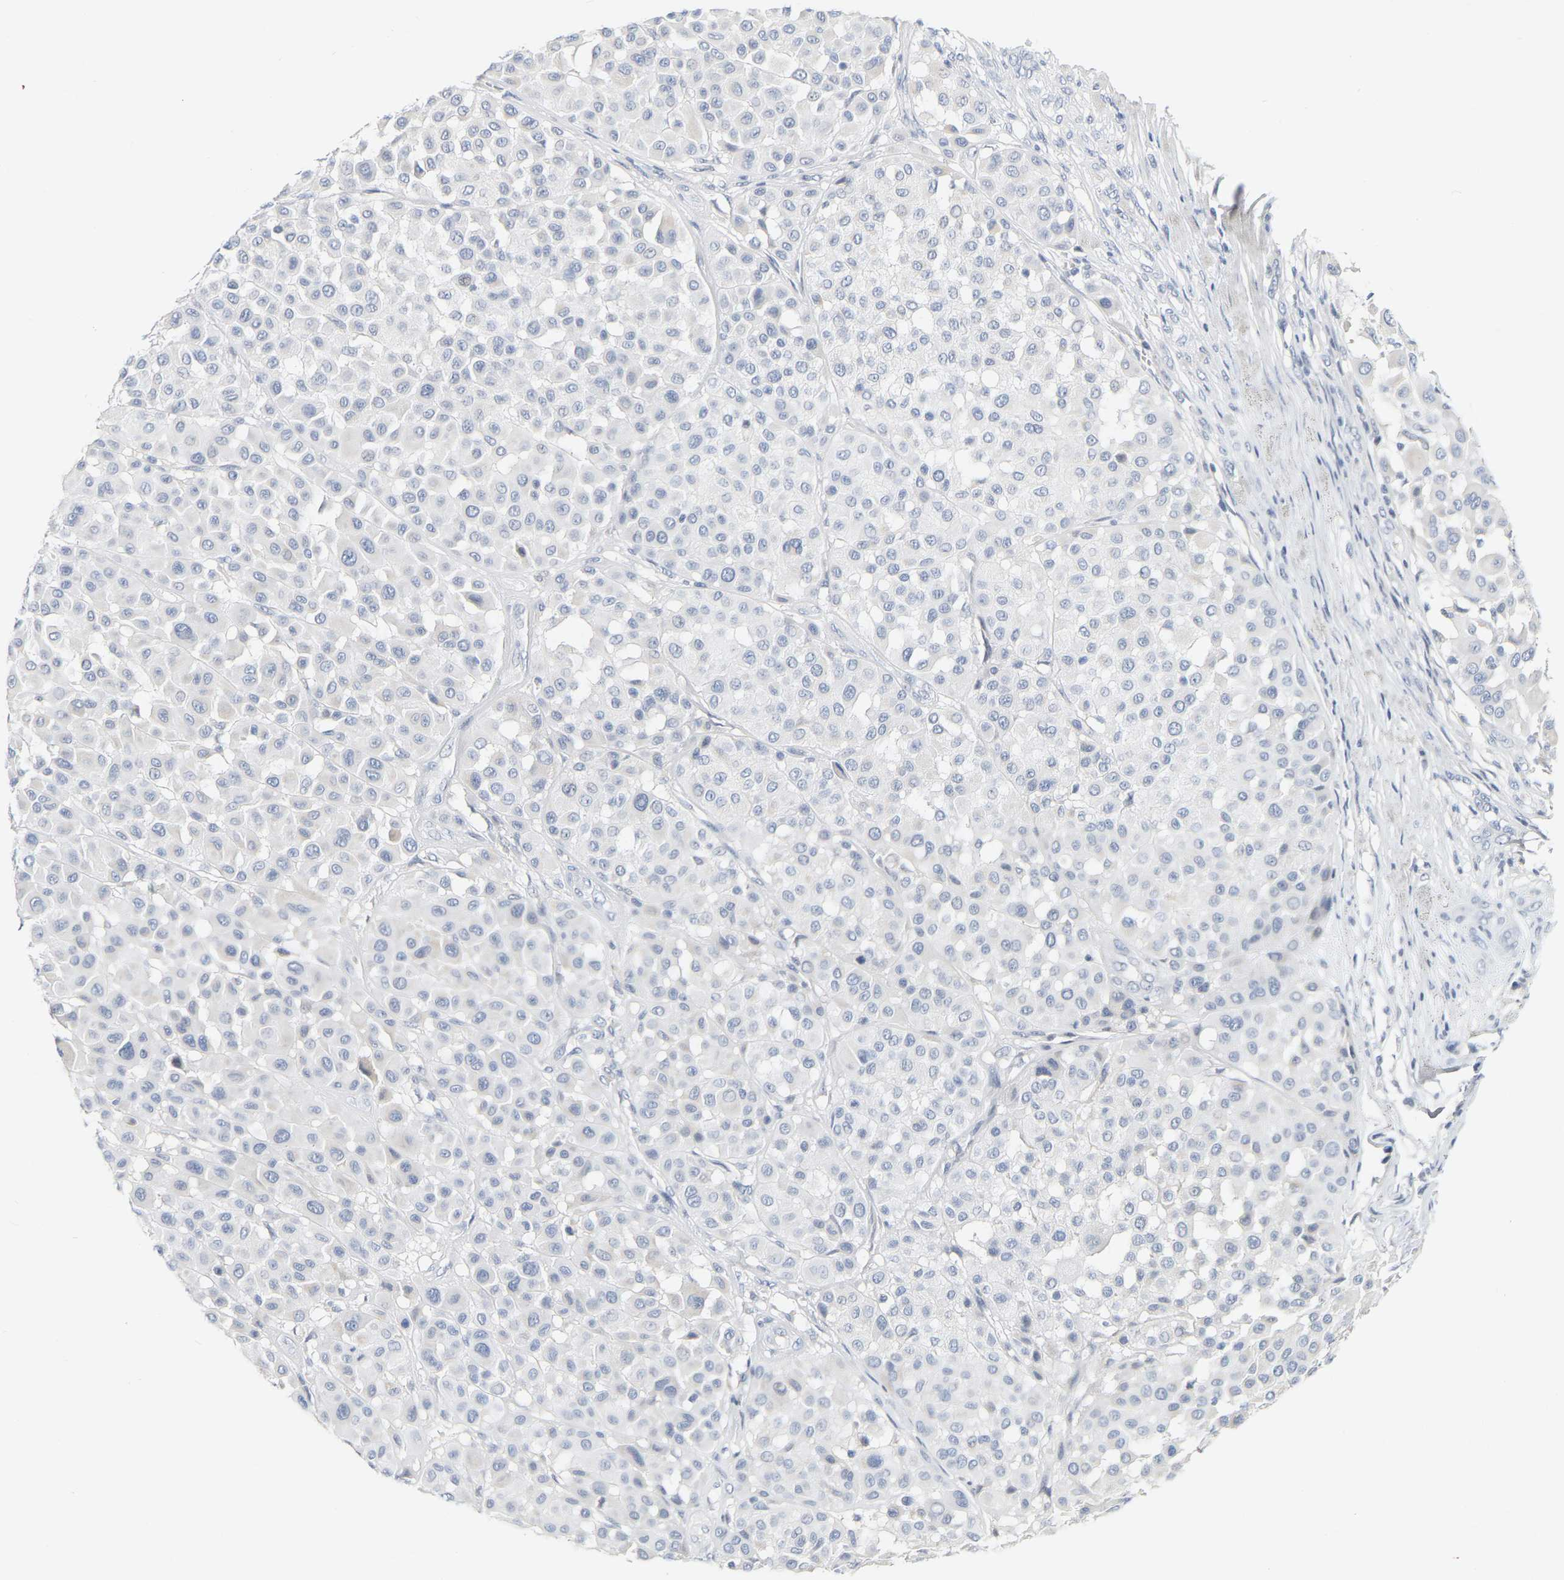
{"staining": {"intensity": "negative", "quantity": "none", "location": "none"}, "tissue": "melanoma", "cell_type": "Tumor cells", "image_type": "cancer", "snomed": [{"axis": "morphology", "description": "Malignant melanoma, Metastatic site"}, {"axis": "topography", "description": "Soft tissue"}], "caption": "The image shows no staining of tumor cells in malignant melanoma (metastatic site). (DAB immunohistochemistry (IHC) with hematoxylin counter stain).", "gene": "KRT76", "patient": {"sex": "male", "age": 41}}